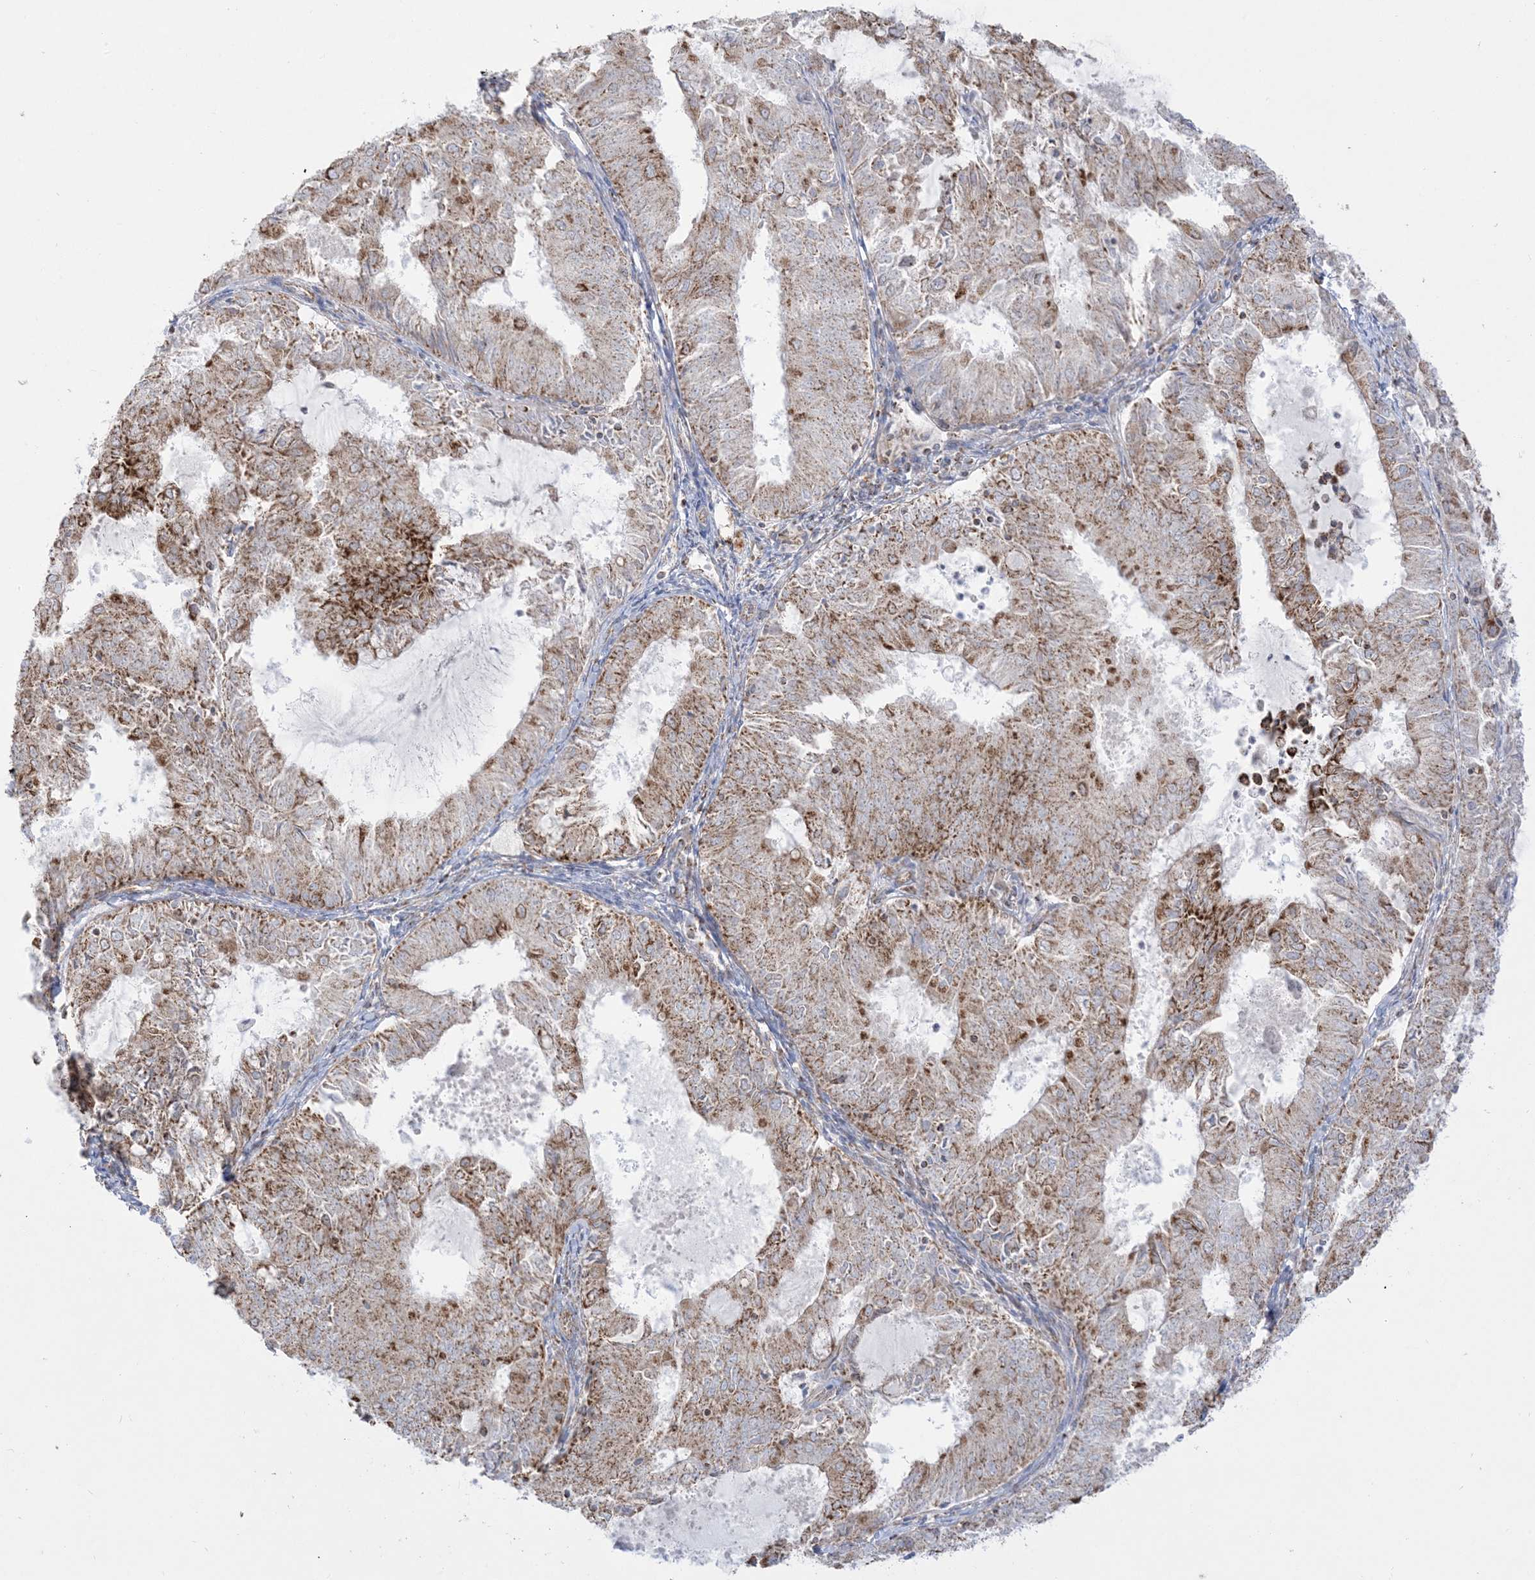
{"staining": {"intensity": "moderate", "quantity": ">75%", "location": "cytoplasmic/membranous"}, "tissue": "endometrial cancer", "cell_type": "Tumor cells", "image_type": "cancer", "snomed": [{"axis": "morphology", "description": "Adenocarcinoma, NOS"}, {"axis": "topography", "description": "Endometrium"}], "caption": "Brown immunohistochemical staining in endometrial adenocarcinoma reveals moderate cytoplasmic/membranous positivity in about >75% of tumor cells.", "gene": "MRPS36", "patient": {"sex": "female", "age": 57}}